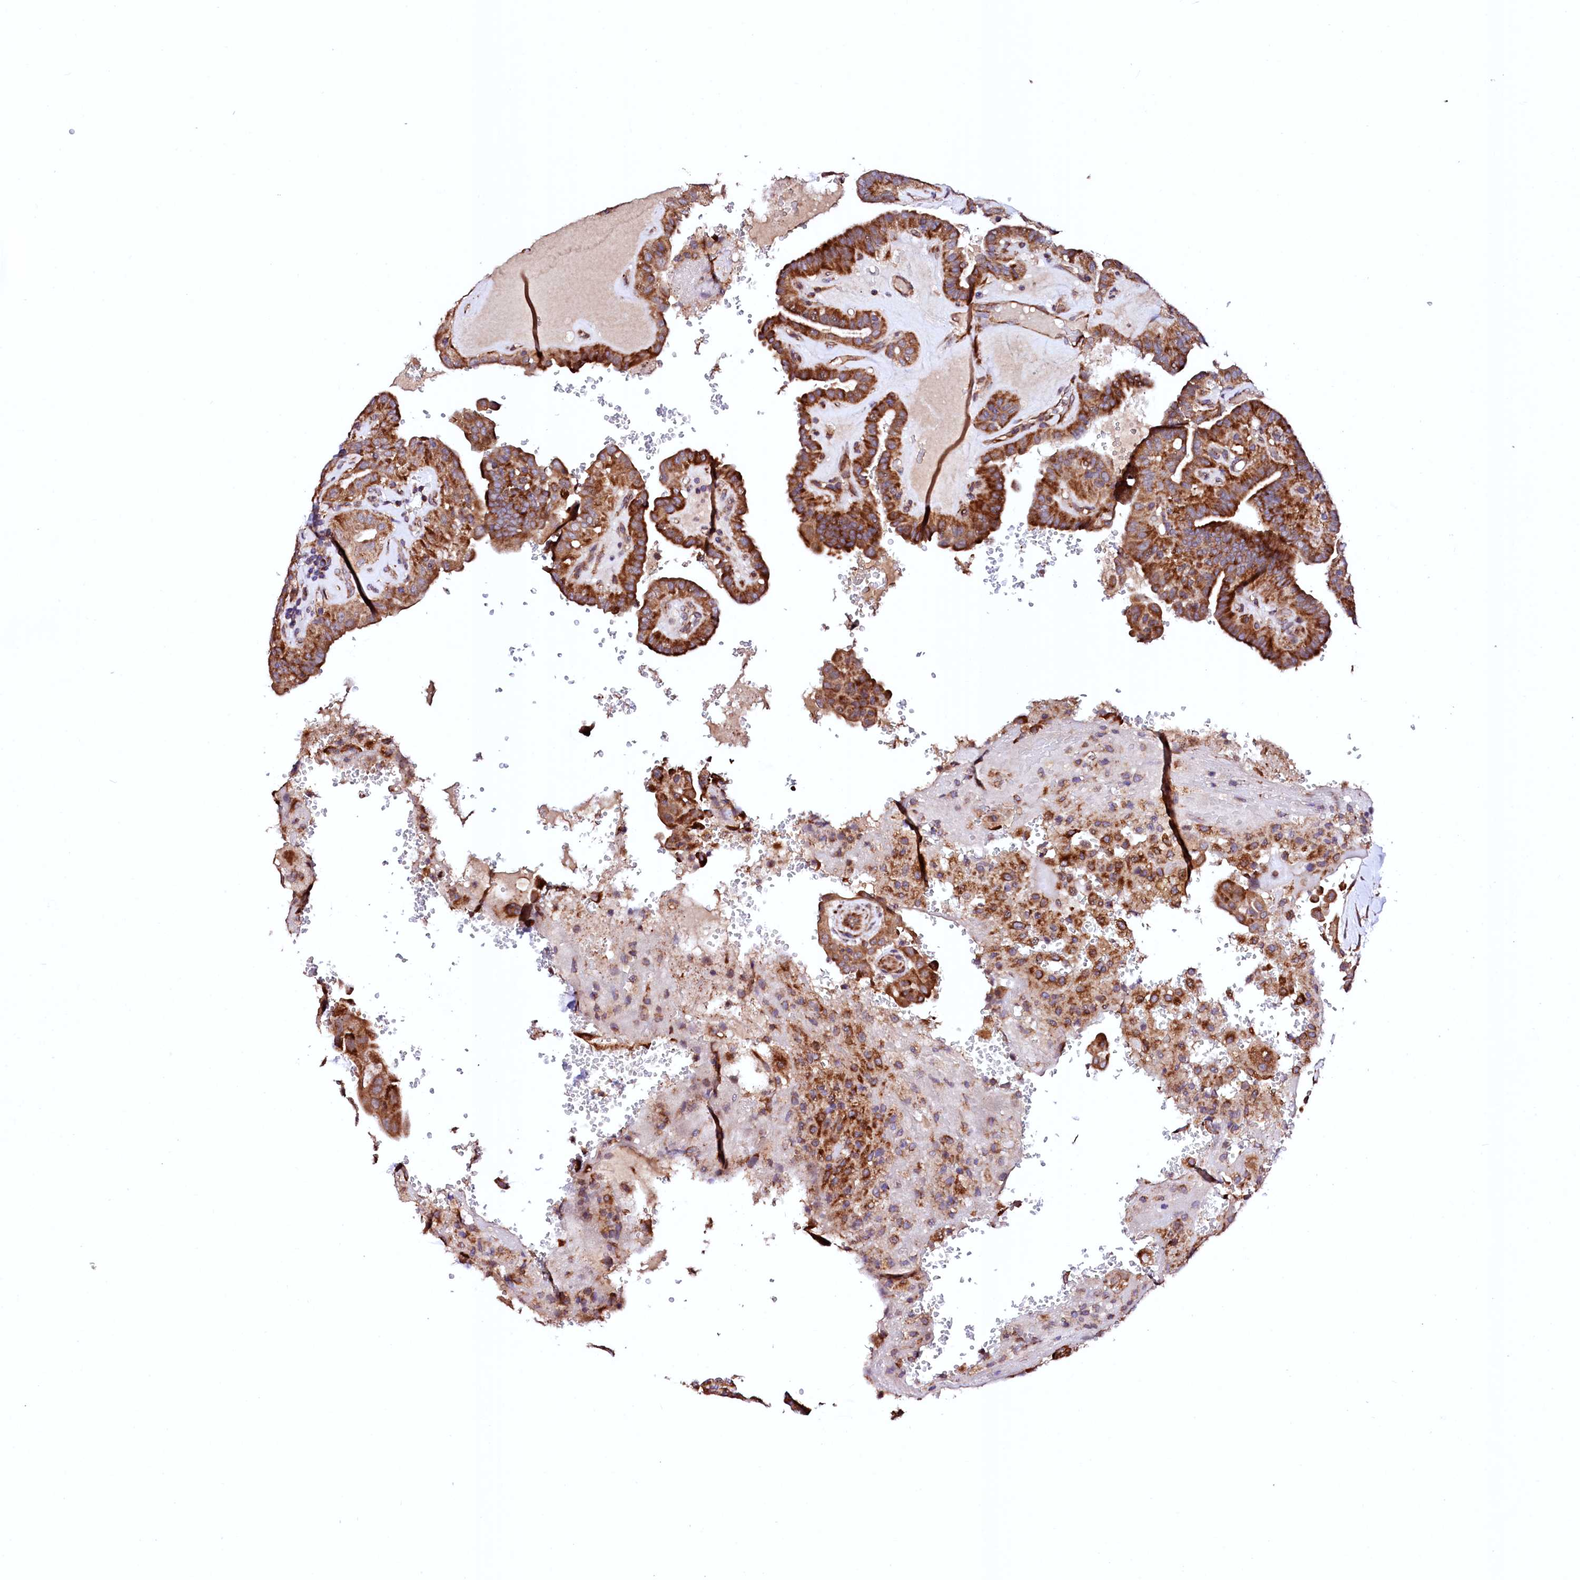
{"staining": {"intensity": "moderate", "quantity": ">75%", "location": "cytoplasmic/membranous"}, "tissue": "thyroid cancer", "cell_type": "Tumor cells", "image_type": "cancer", "snomed": [{"axis": "morphology", "description": "Papillary adenocarcinoma, NOS"}, {"axis": "topography", "description": "Thyroid gland"}], "caption": "Protein expression analysis of papillary adenocarcinoma (thyroid) shows moderate cytoplasmic/membranous positivity in about >75% of tumor cells. Immunohistochemistry (ihc) stains the protein in brown and the nuclei are stained blue.", "gene": "UBE3C", "patient": {"sex": "male", "age": 77}}